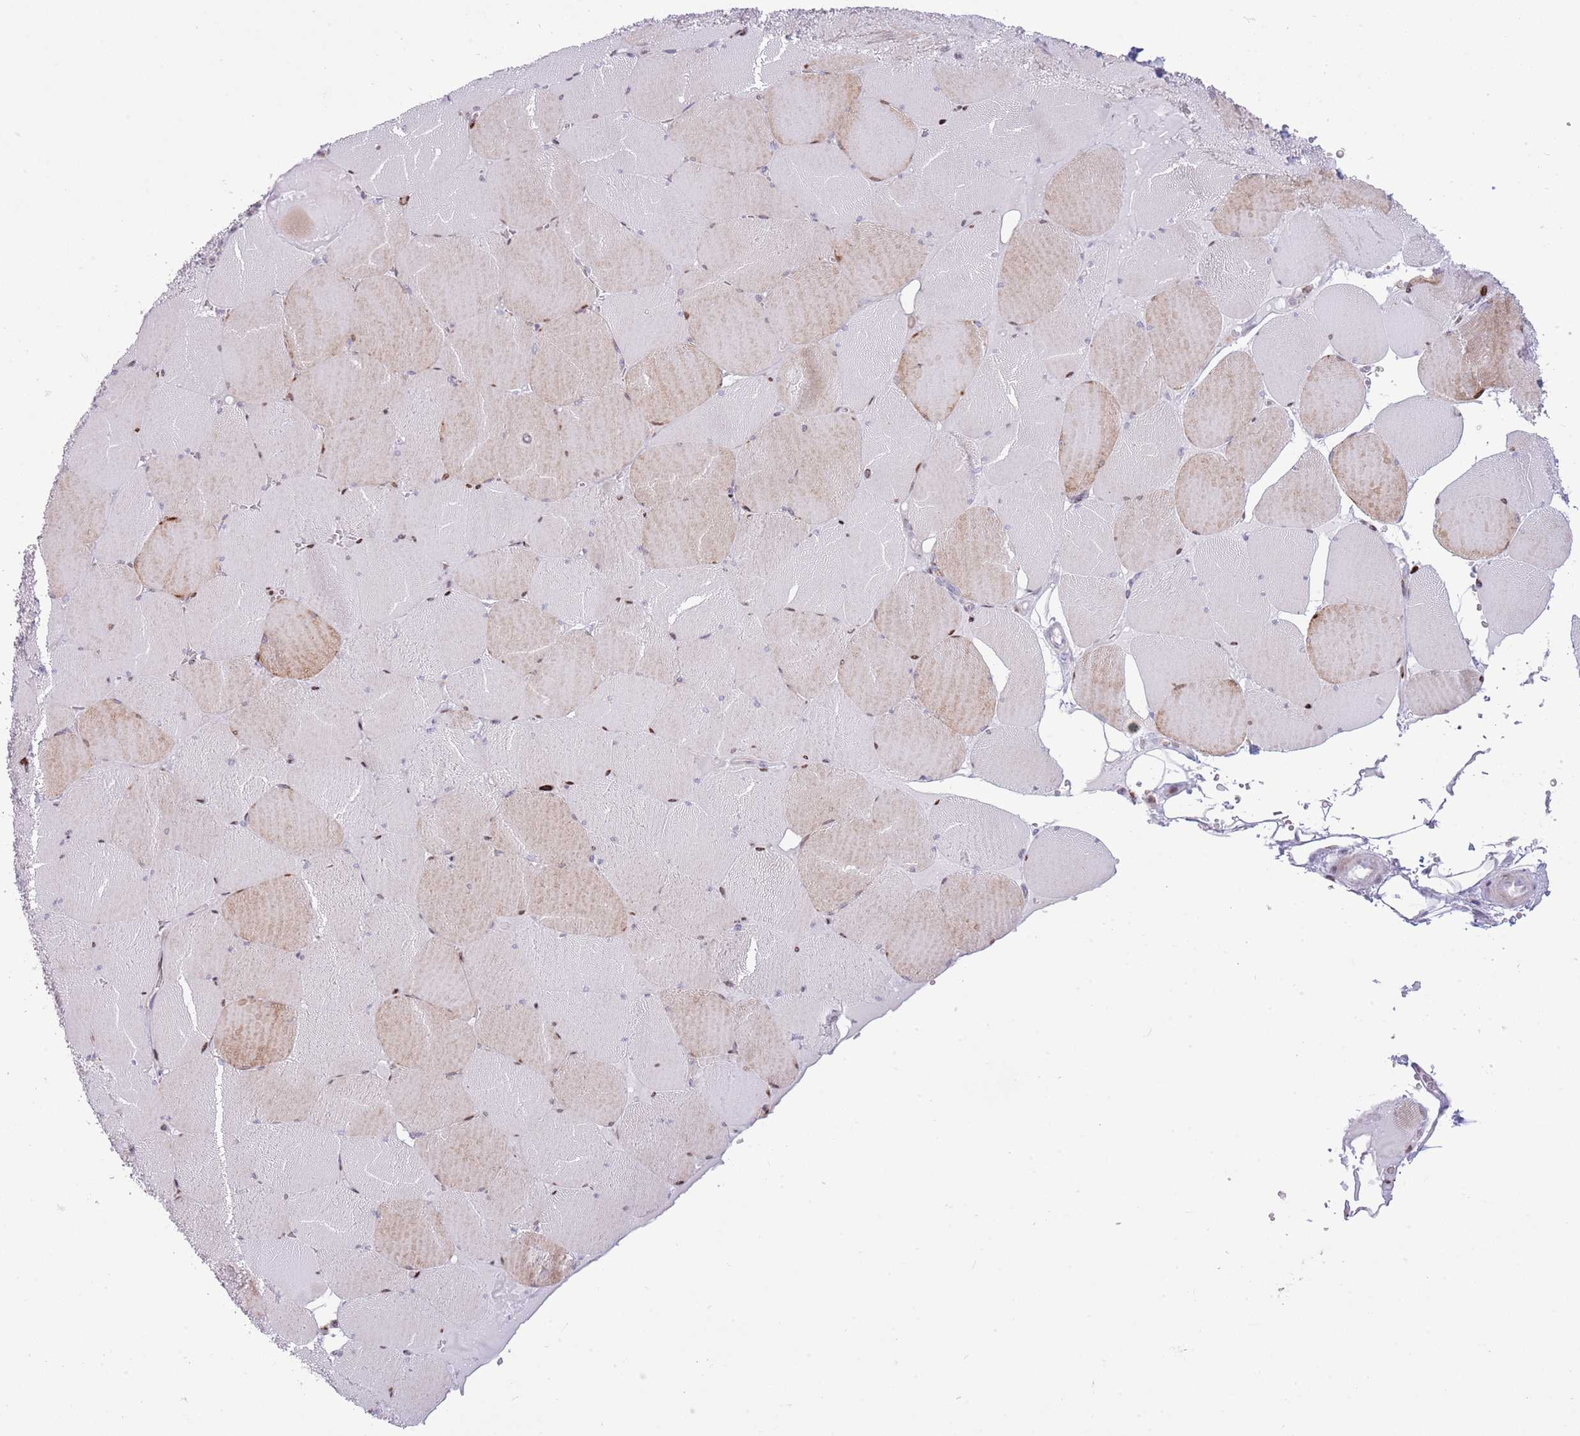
{"staining": {"intensity": "moderate", "quantity": "<25%", "location": "cytoplasmic/membranous,nuclear"}, "tissue": "skeletal muscle", "cell_type": "Myocytes", "image_type": "normal", "snomed": [{"axis": "morphology", "description": "Normal tissue, NOS"}, {"axis": "topography", "description": "Skeletal muscle"}, {"axis": "topography", "description": "Head-Neck"}], "caption": "A brown stain labels moderate cytoplasmic/membranous,nuclear staining of a protein in myocytes of unremarkable skeletal muscle. Immunohistochemistry (ihc) stains the protein of interest in brown and the nuclei are stained blue.", "gene": "ANO8", "patient": {"sex": "male", "age": 66}}